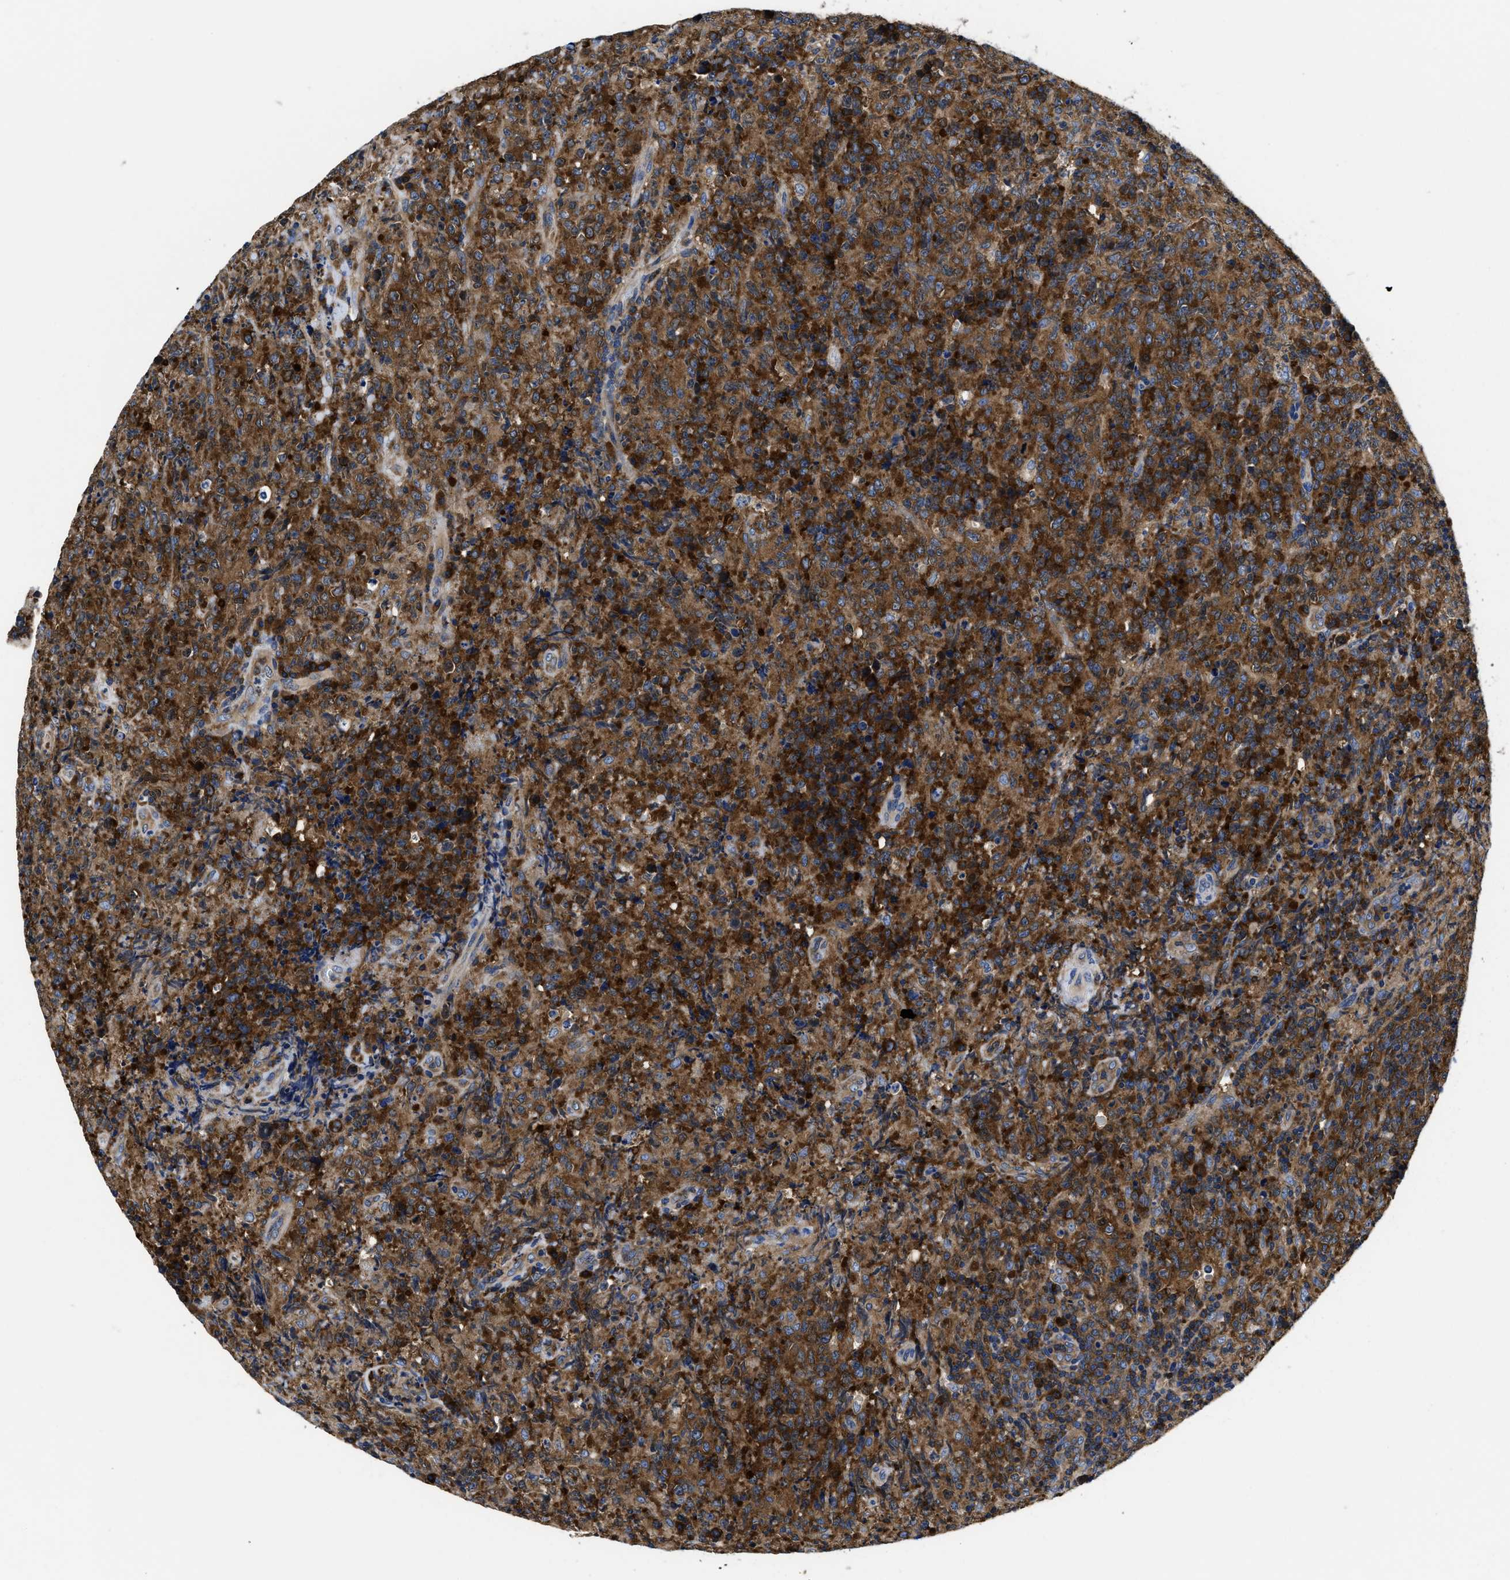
{"staining": {"intensity": "strong", "quantity": ">75%", "location": "cytoplasmic/membranous"}, "tissue": "lymphoma", "cell_type": "Tumor cells", "image_type": "cancer", "snomed": [{"axis": "morphology", "description": "Malignant lymphoma, non-Hodgkin's type, High grade"}, {"axis": "topography", "description": "Tonsil"}], "caption": "DAB immunohistochemical staining of human malignant lymphoma, non-Hodgkin's type (high-grade) demonstrates strong cytoplasmic/membranous protein staining in approximately >75% of tumor cells. (DAB IHC, brown staining for protein, blue staining for nuclei).", "gene": "YARS1", "patient": {"sex": "female", "age": 36}}